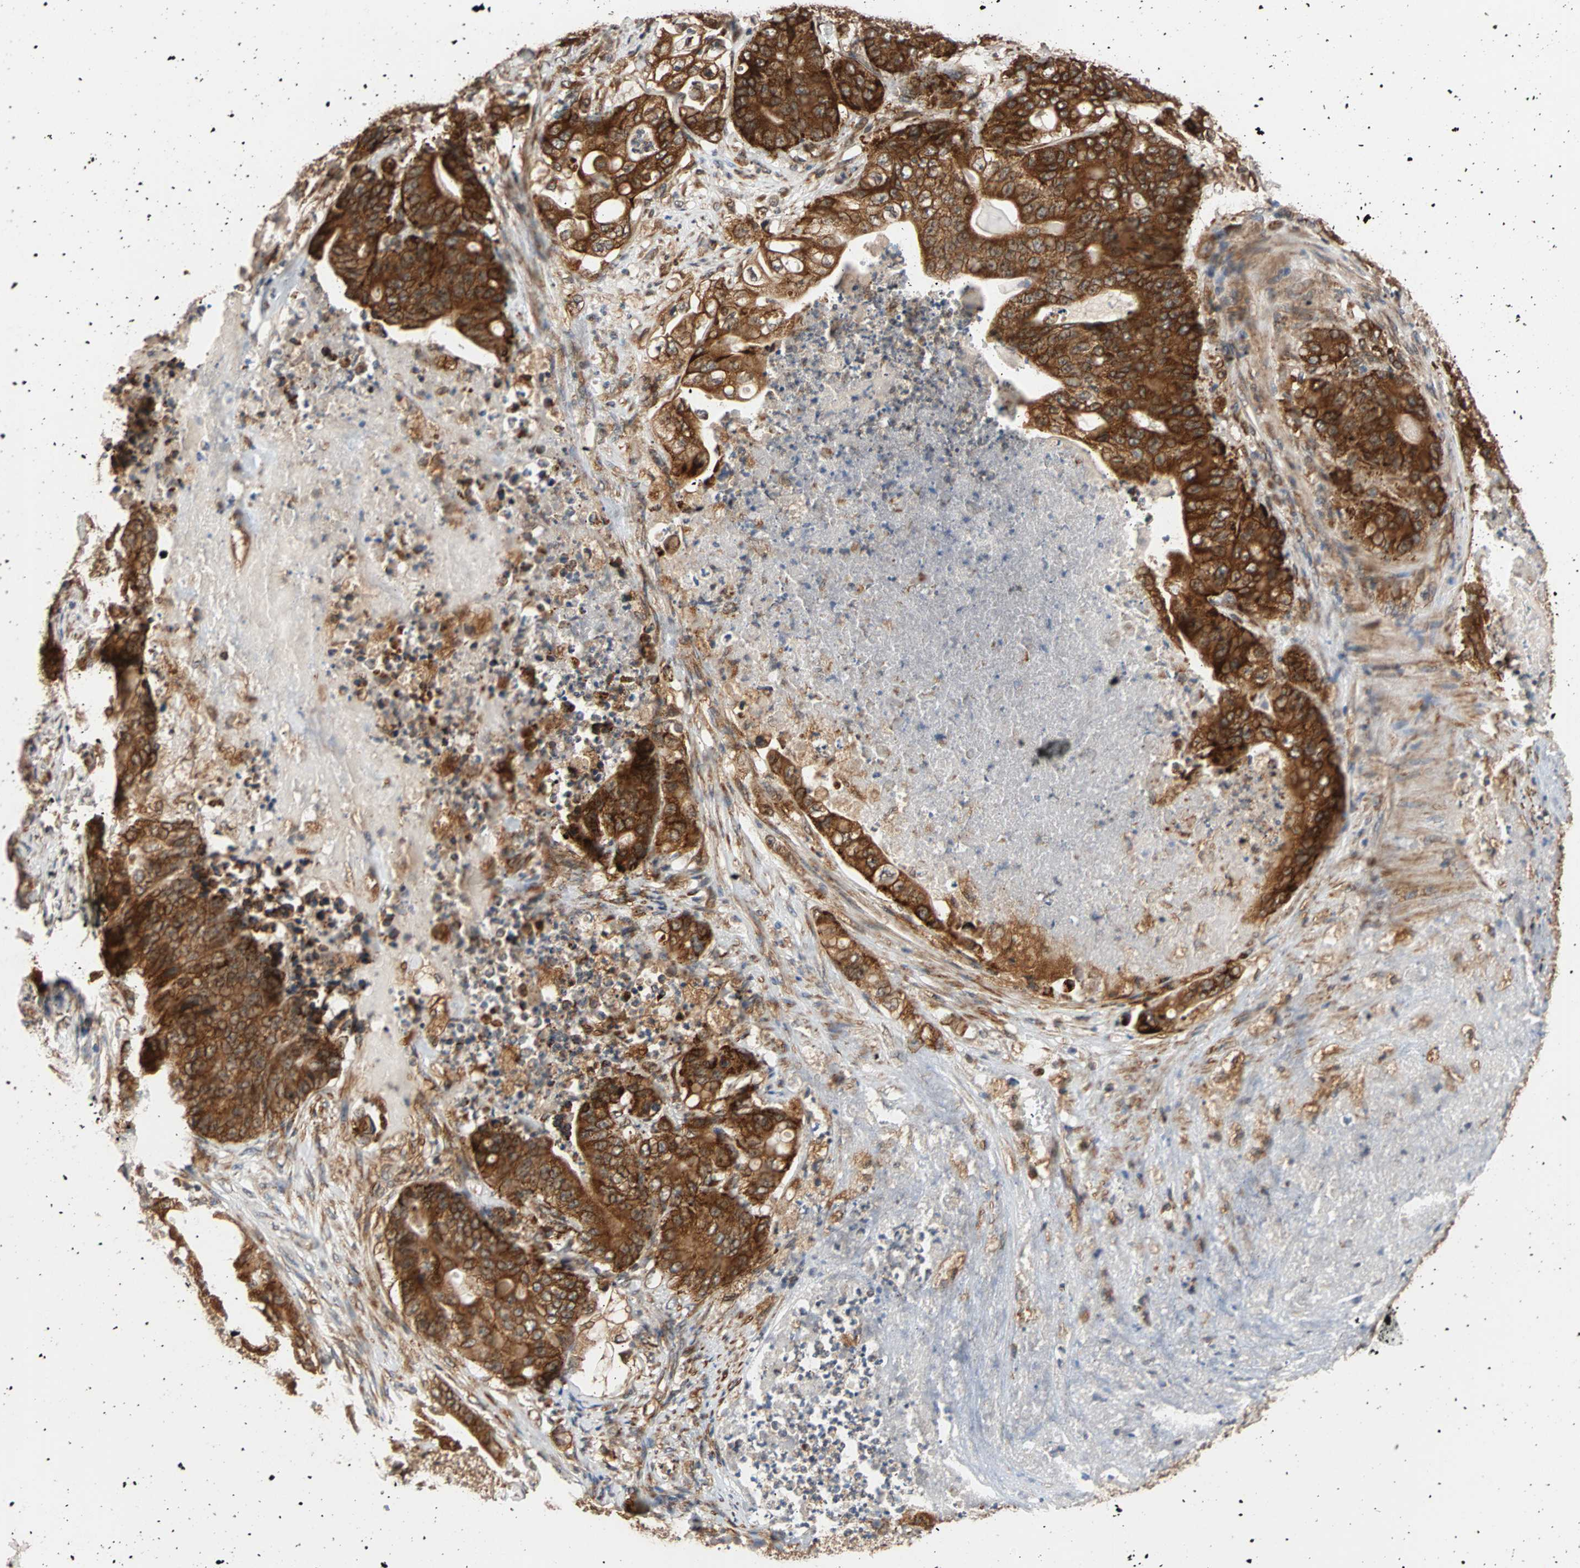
{"staining": {"intensity": "strong", "quantity": ">75%", "location": "cytoplasmic/membranous"}, "tissue": "stomach cancer", "cell_type": "Tumor cells", "image_type": "cancer", "snomed": [{"axis": "morphology", "description": "Adenocarcinoma, NOS"}, {"axis": "topography", "description": "Stomach"}], "caption": "High-magnification brightfield microscopy of stomach cancer stained with DAB (3,3'-diaminobenzidine) (brown) and counterstained with hematoxylin (blue). tumor cells exhibit strong cytoplasmic/membranous expression is appreciated in about>75% of cells.", "gene": "AUP1", "patient": {"sex": "female", "age": 73}}